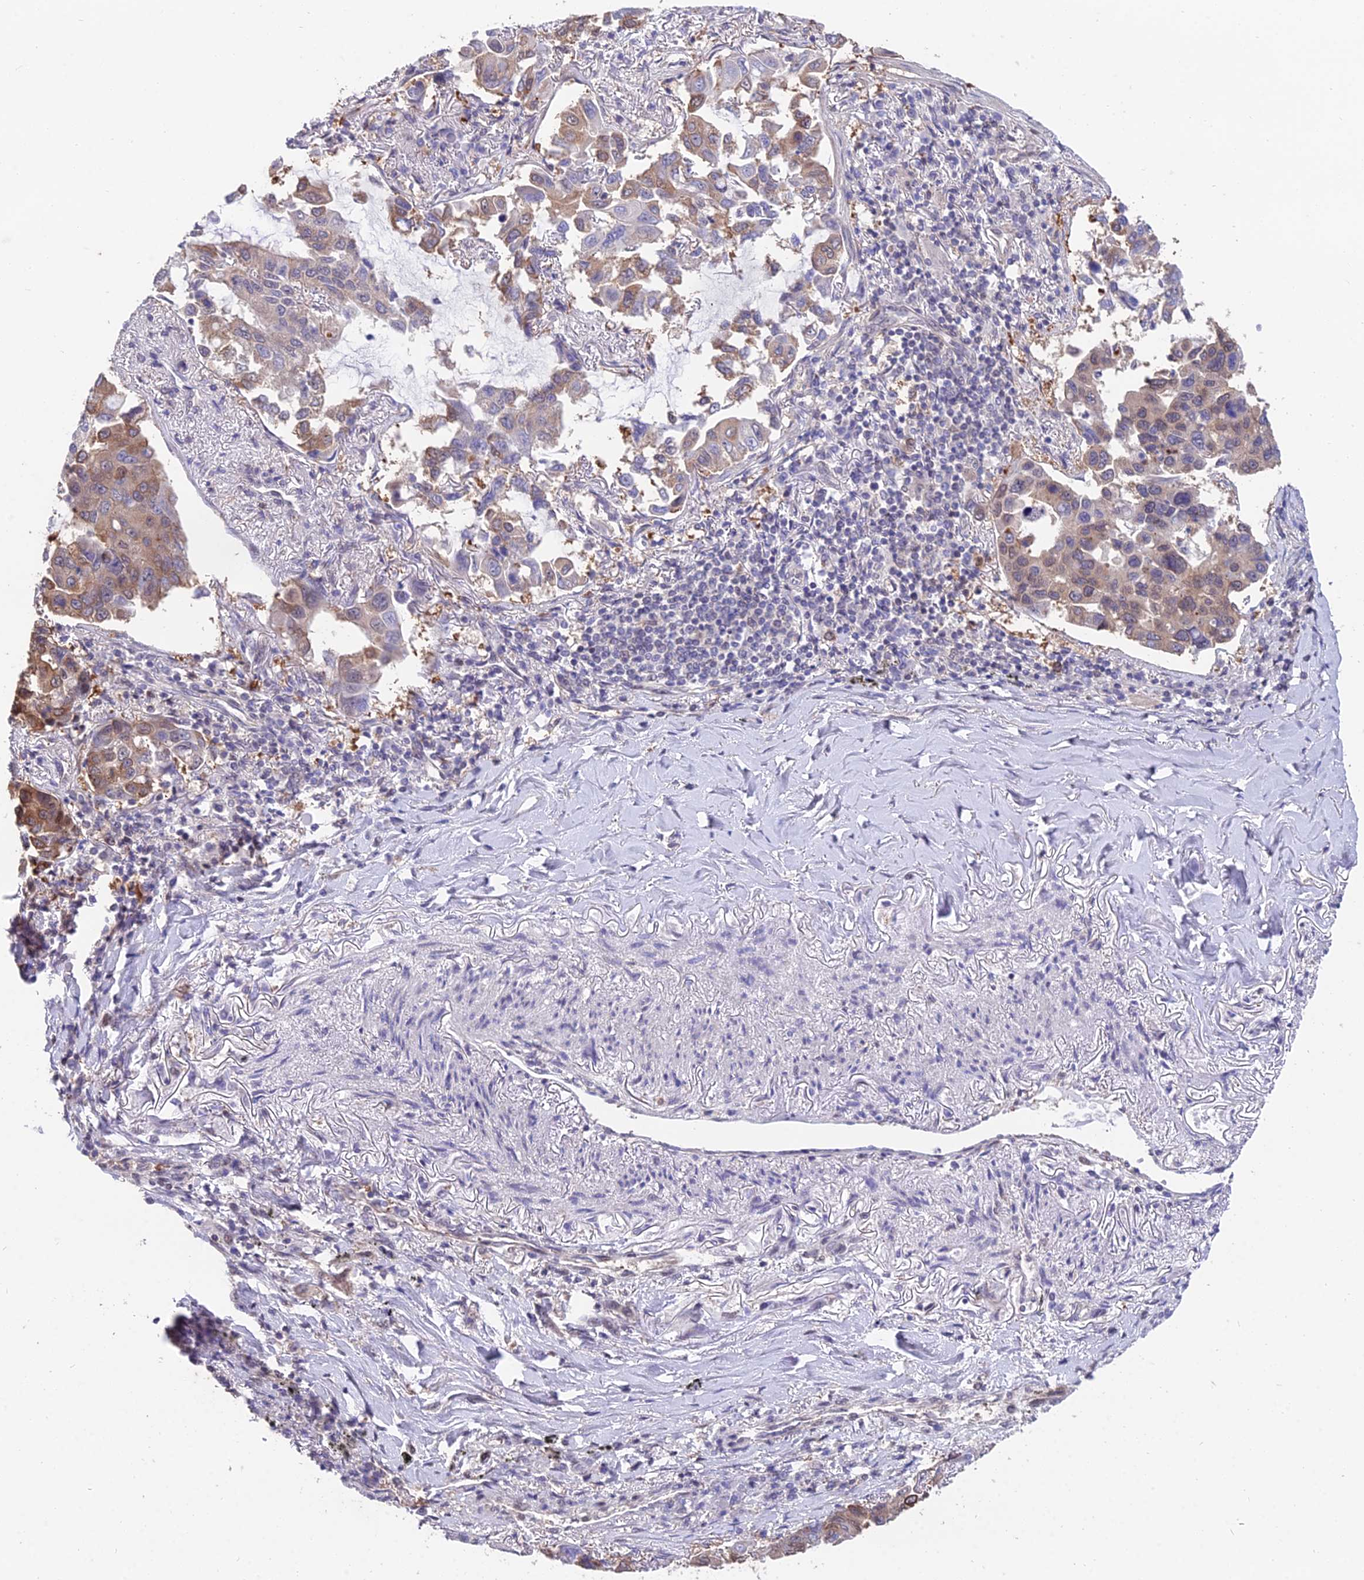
{"staining": {"intensity": "moderate", "quantity": "25%-75%", "location": "cytoplasmic/membranous"}, "tissue": "lung cancer", "cell_type": "Tumor cells", "image_type": "cancer", "snomed": [{"axis": "morphology", "description": "Adenocarcinoma, NOS"}, {"axis": "topography", "description": "Lung"}], "caption": "An image of human lung adenocarcinoma stained for a protein demonstrates moderate cytoplasmic/membranous brown staining in tumor cells.", "gene": "INPP4A", "patient": {"sex": "male", "age": 64}}